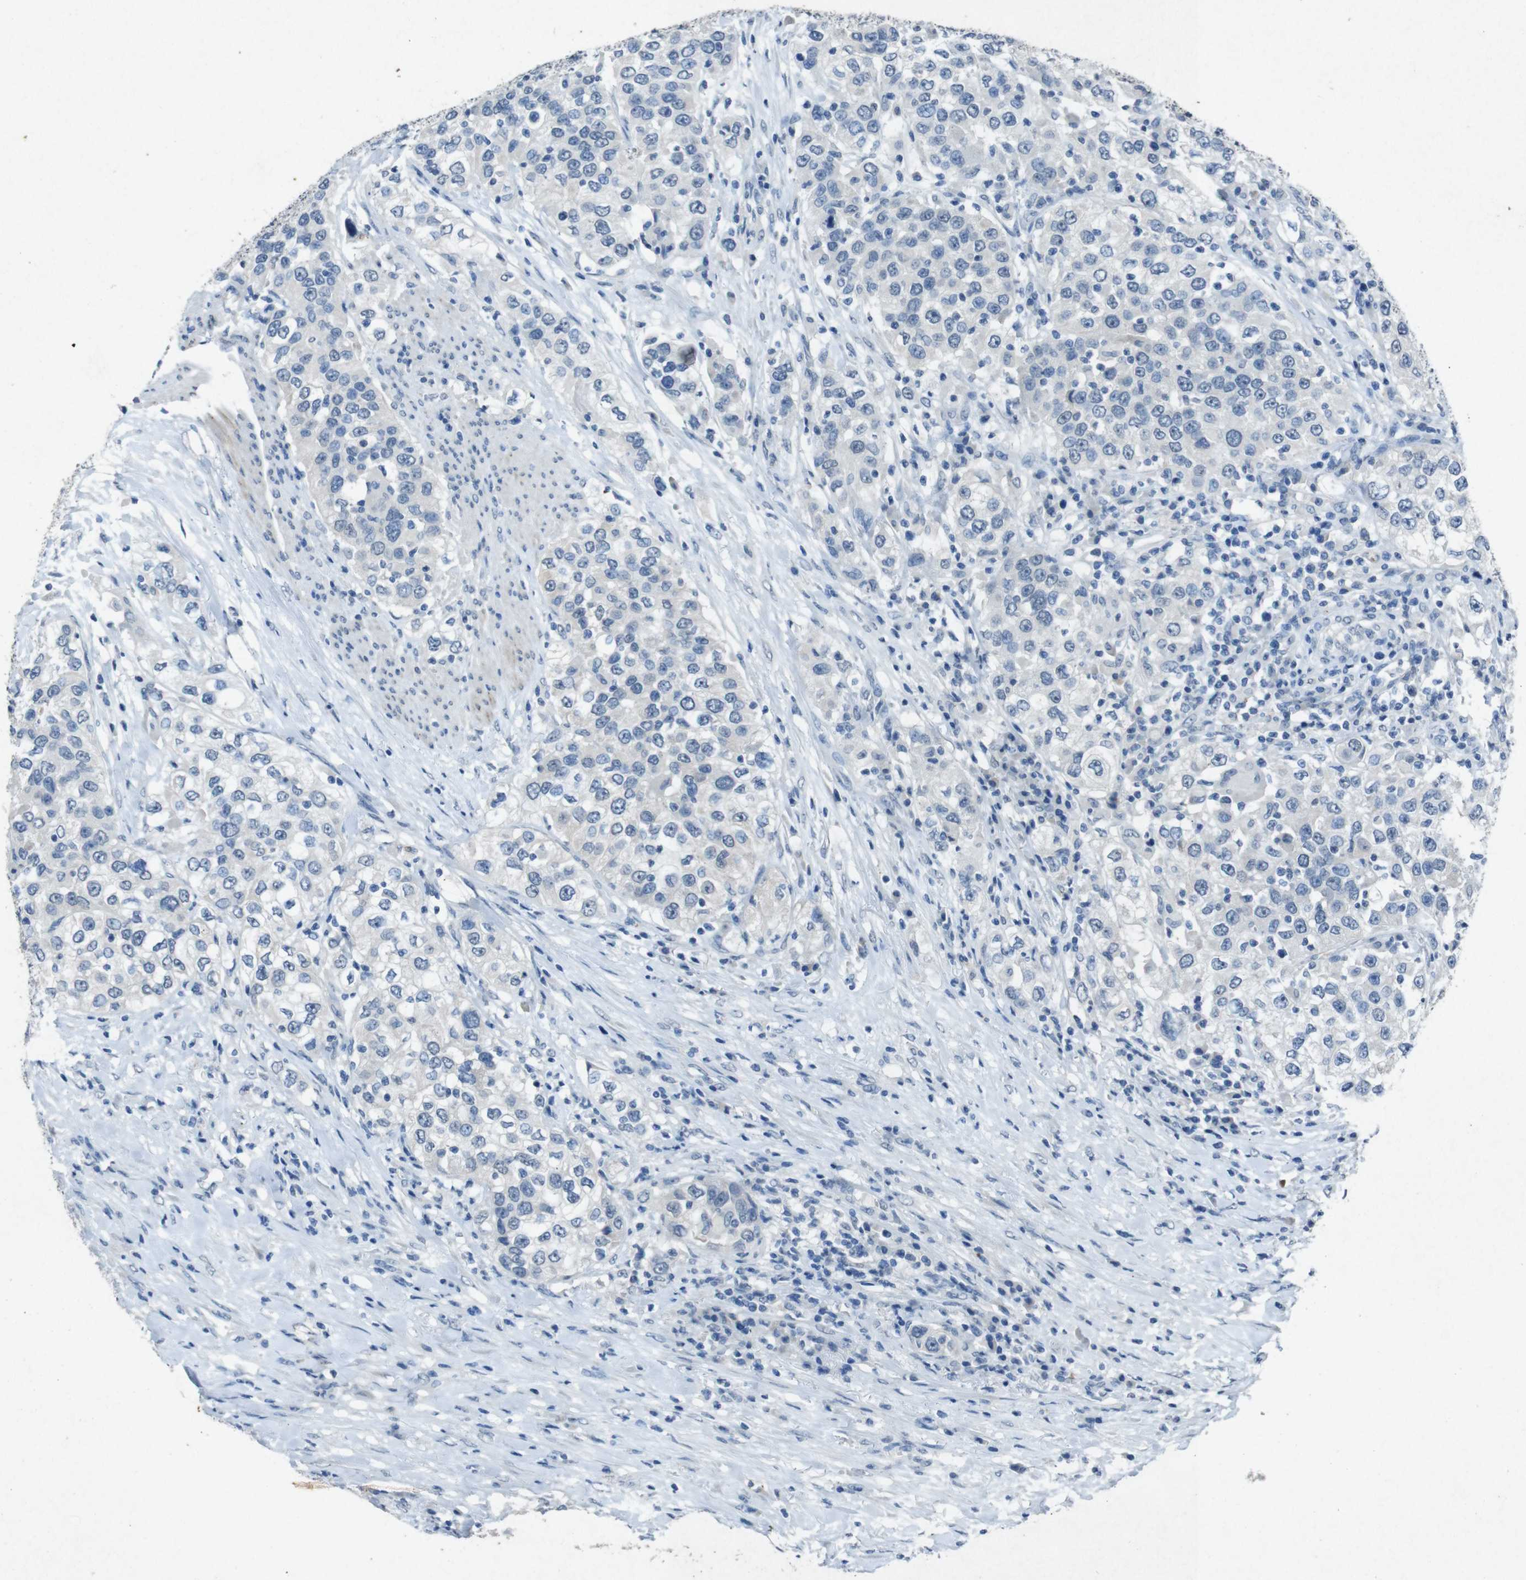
{"staining": {"intensity": "negative", "quantity": "none", "location": "none"}, "tissue": "urothelial cancer", "cell_type": "Tumor cells", "image_type": "cancer", "snomed": [{"axis": "morphology", "description": "Urothelial carcinoma, High grade"}, {"axis": "topography", "description": "Urinary bladder"}], "caption": "Image shows no significant protein staining in tumor cells of high-grade urothelial carcinoma.", "gene": "STBD1", "patient": {"sex": "female", "age": 80}}